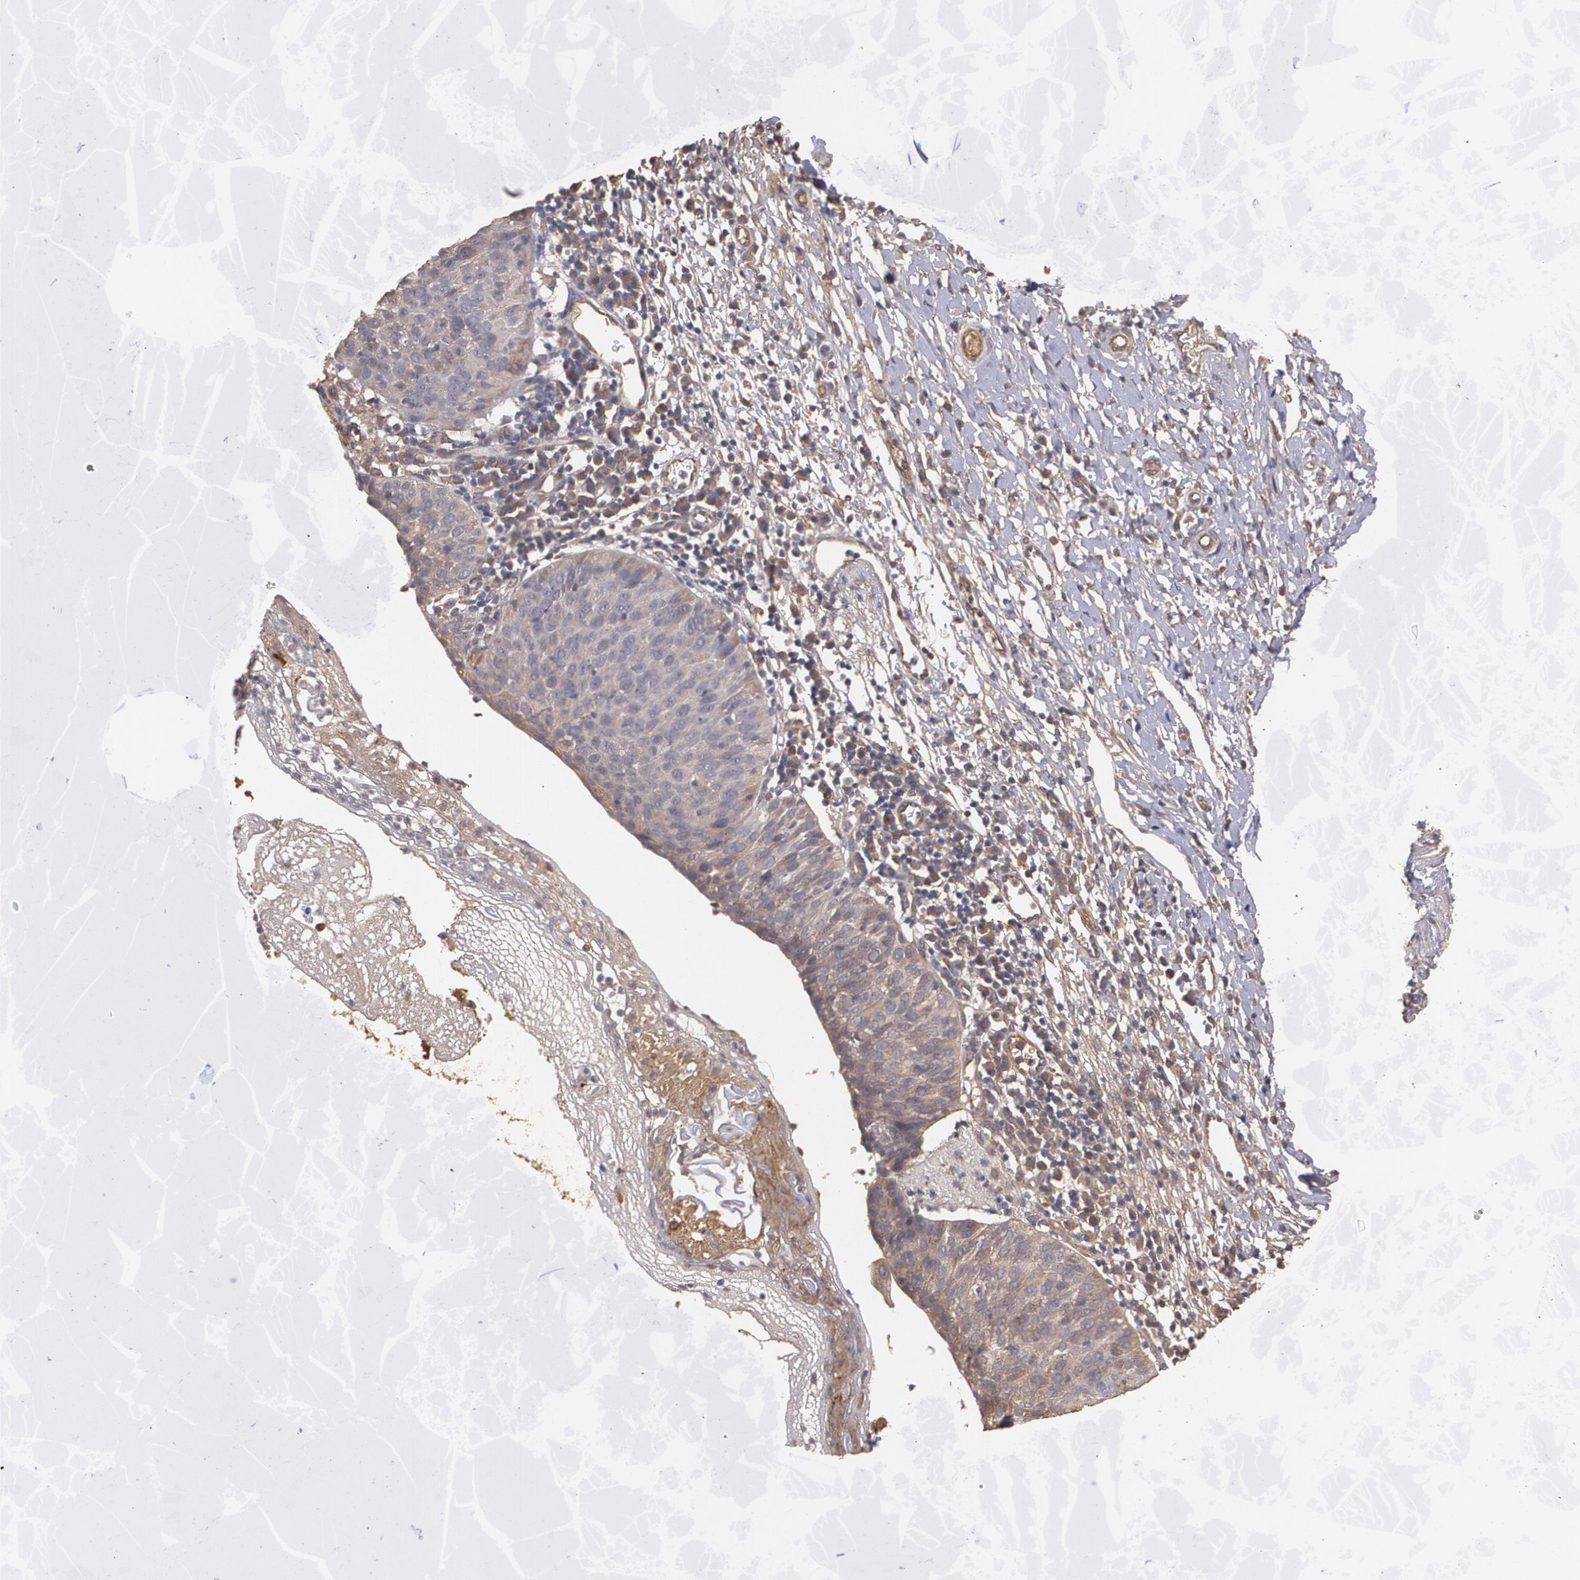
{"staining": {"intensity": "weak", "quantity": ">75%", "location": "cytoplasmic/membranous"}, "tissue": "cervical cancer", "cell_type": "Tumor cells", "image_type": "cancer", "snomed": [{"axis": "morphology", "description": "Normal tissue, NOS"}, {"axis": "morphology", "description": "Squamous cell carcinoma, NOS"}, {"axis": "topography", "description": "Cervix"}], "caption": "IHC (DAB (3,3'-diaminobenzidine)) staining of cervical cancer (squamous cell carcinoma) shows weak cytoplasmic/membranous protein expression in about >75% of tumor cells.", "gene": "PON1", "patient": {"sex": "female", "age": 39}}